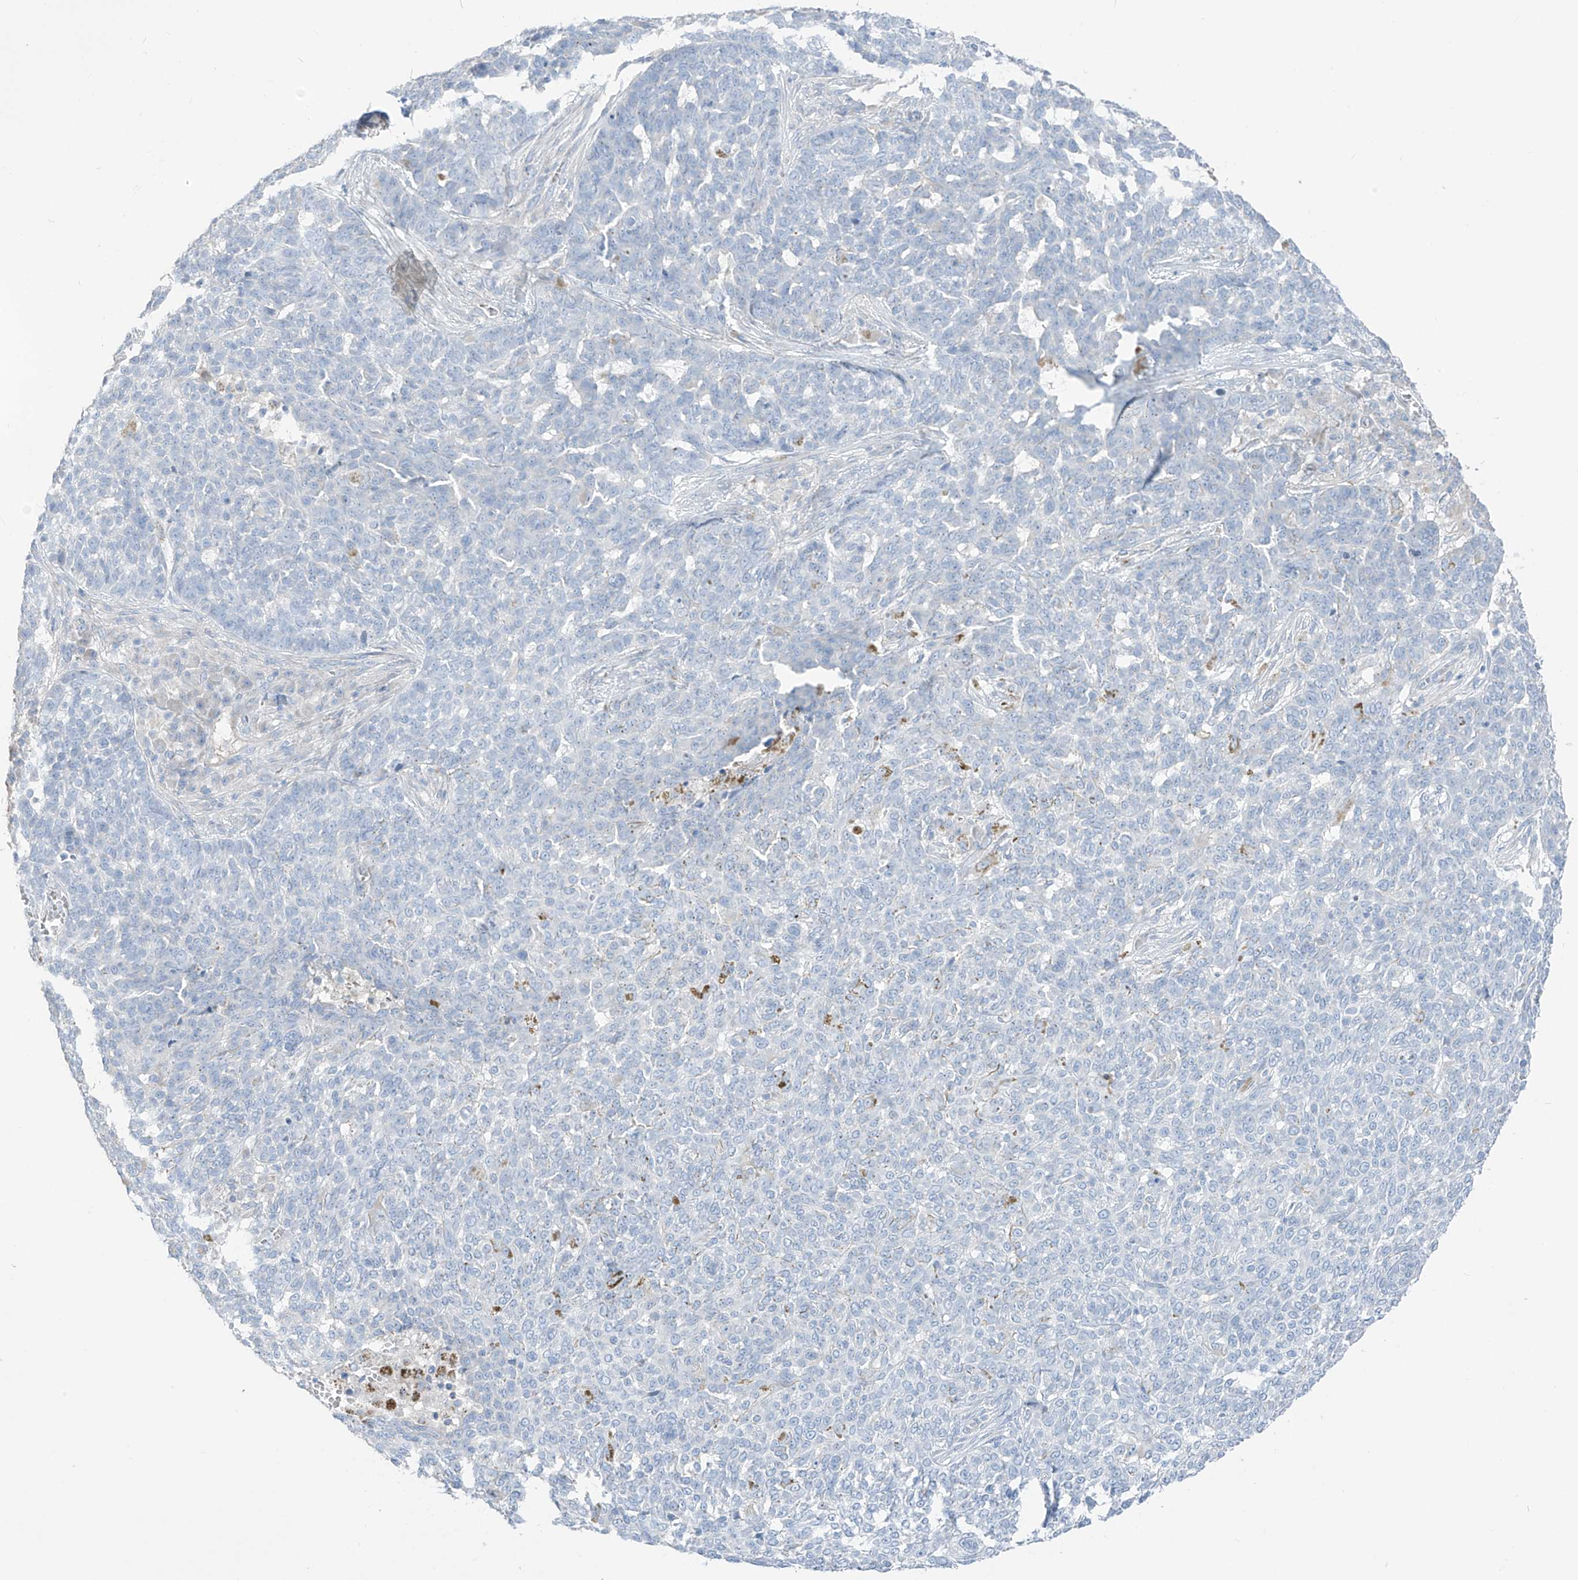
{"staining": {"intensity": "negative", "quantity": "none", "location": "none"}, "tissue": "skin cancer", "cell_type": "Tumor cells", "image_type": "cancer", "snomed": [{"axis": "morphology", "description": "Basal cell carcinoma"}, {"axis": "topography", "description": "Skin"}], "caption": "An immunohistochemistry (IHC) histopathology image of basal cell carcinoma (skin) is shown. There is no staining in tumor cells of basal cell carcinoma (skin).", "gene": "ASPRV1", "patient": {"sex": "male", "age": 85}}